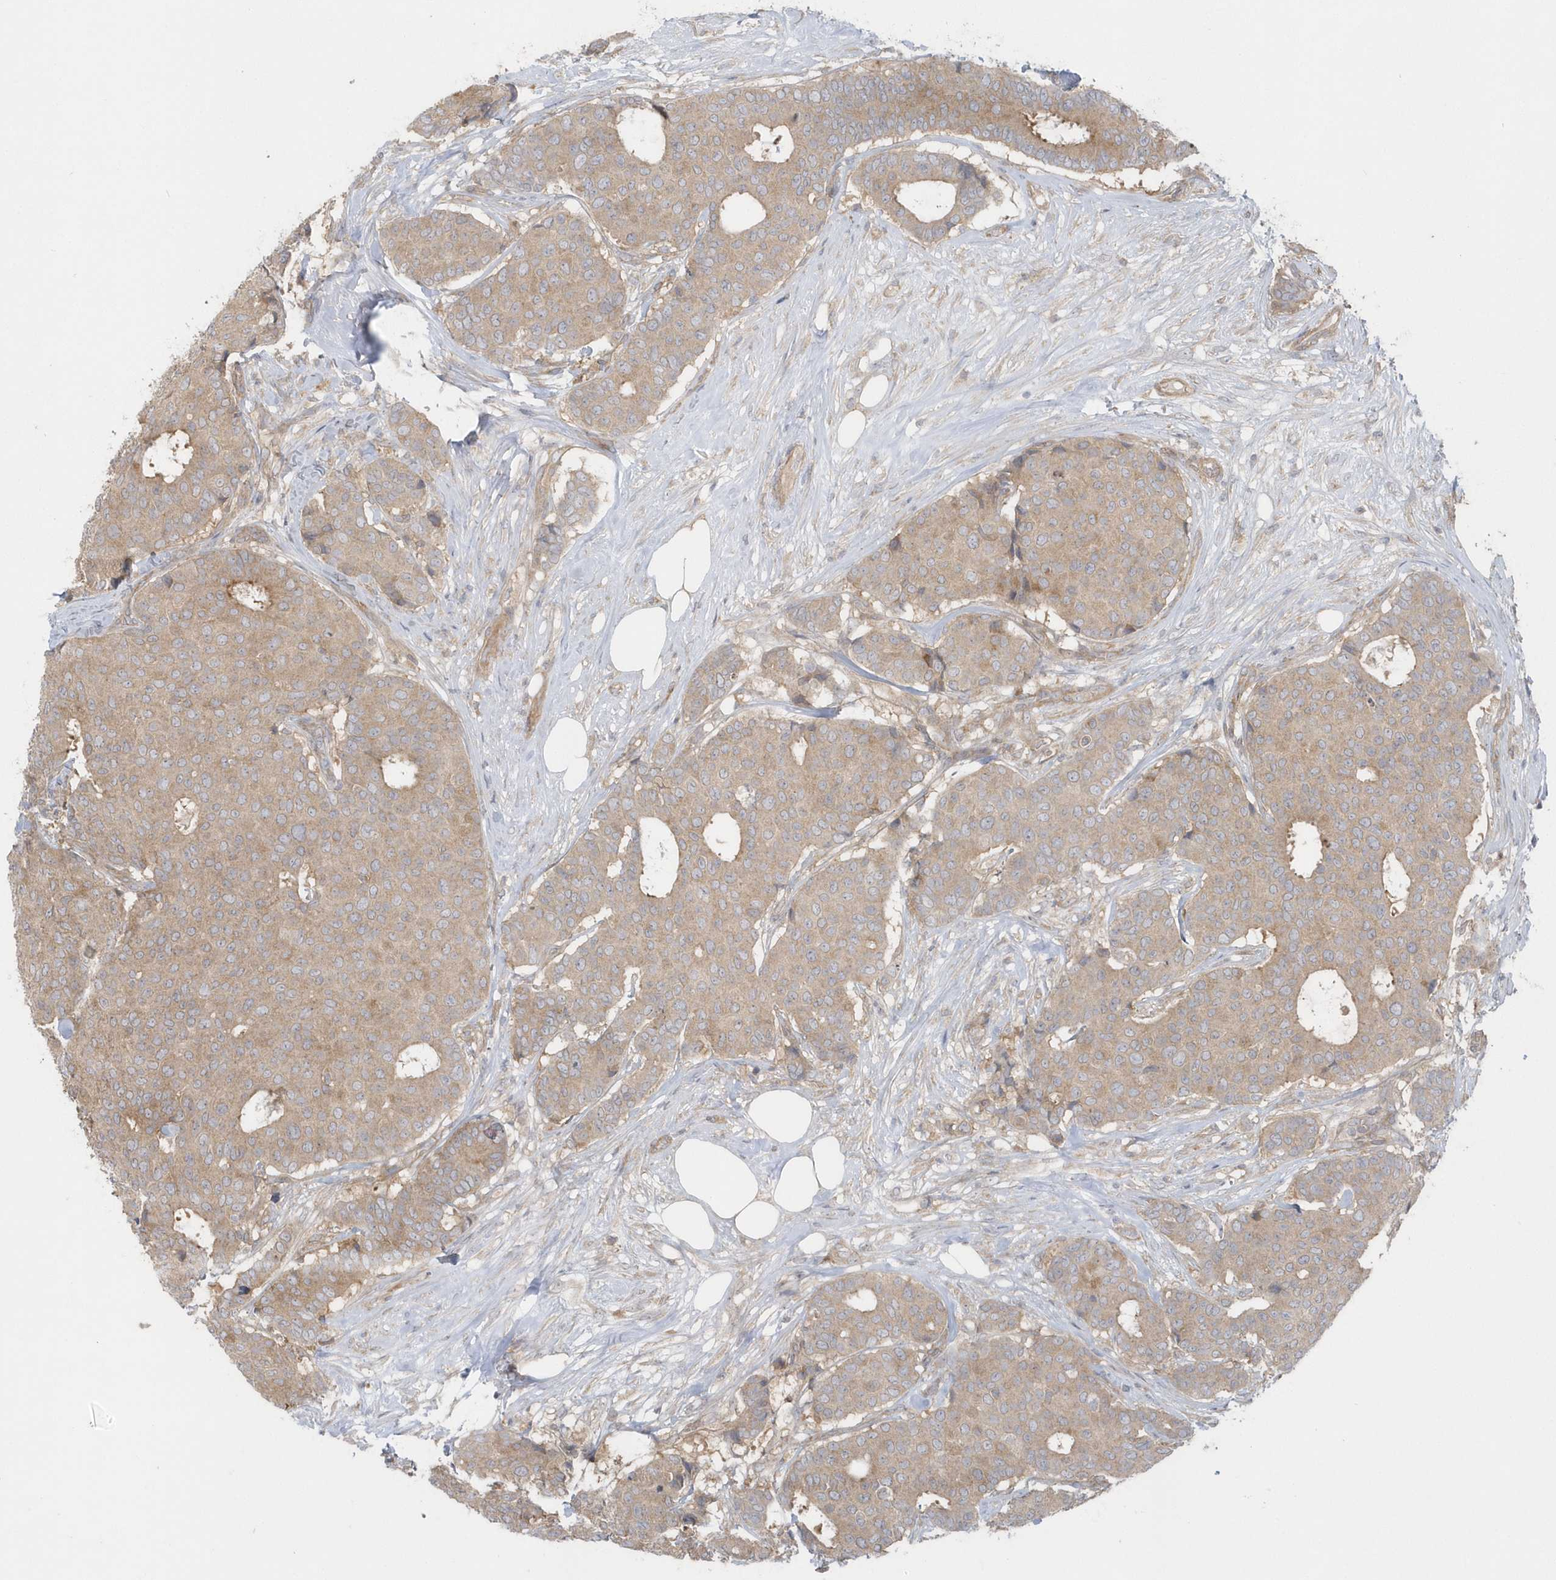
{"staining": {"intensity": "weak", "quantity": ">75%", "location": "cytoplasmic/membranous"}, "tissue": "breast cancer", "cell_type": "Tumor cells", "image_type": "cancer", "snomed": [{"axis": "morphology", "description": "Duct carcinoma"}, {"axis": "topography", "description": "Breast"}], "caption": "Immunohistochemical staining of human breast cancer displays low levels of weak cytoplasmic/membranous staining in approximately >75% of tumor cells. (DAB (3,3'-diaminobenzidine) IHC with brightfield microscopy, high magnification).", "gene": "ACTR1A", "patient": {"sex": "female", "age": 75}}